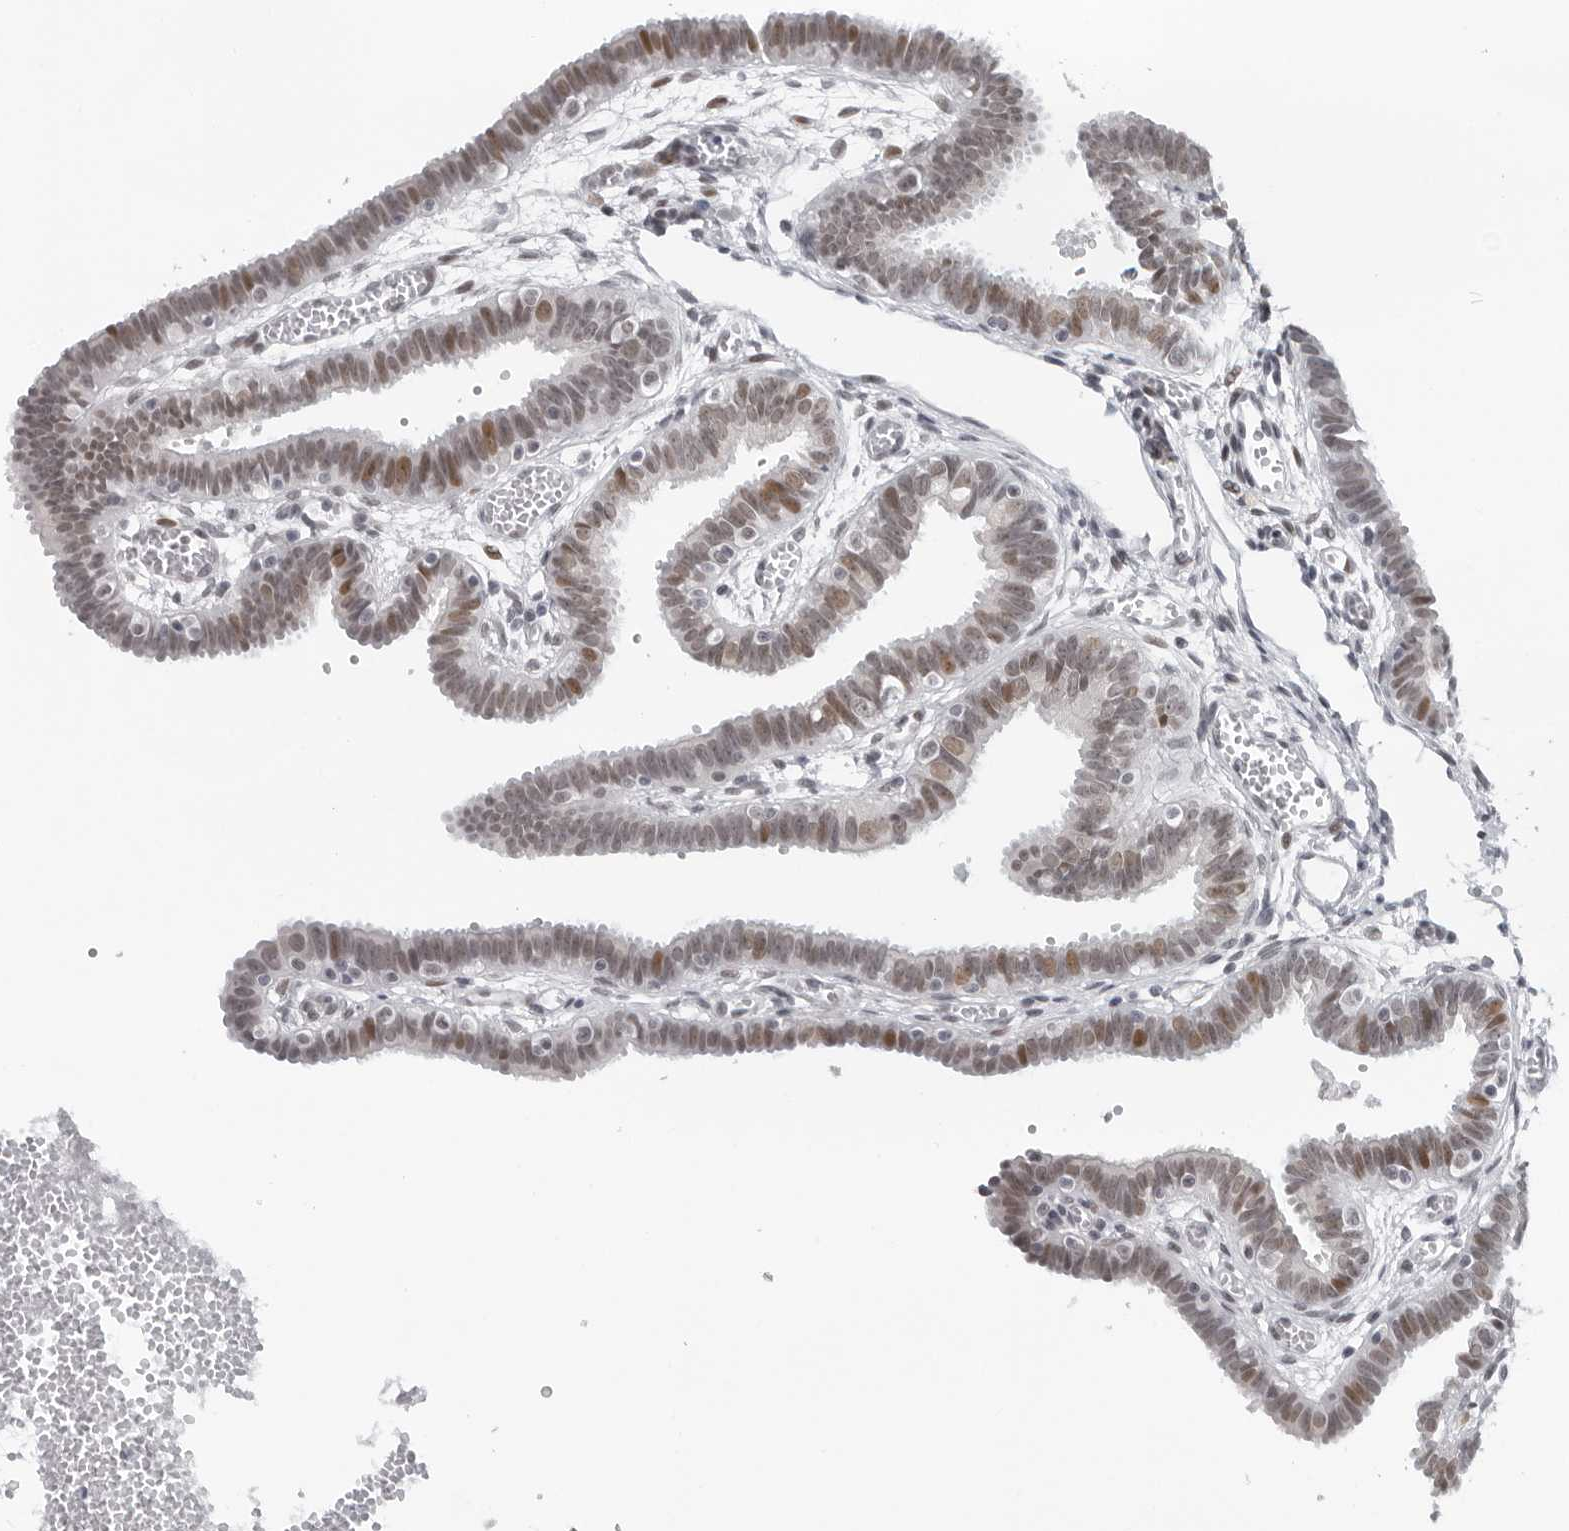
{"staining": {"intensity": "moderate", "quantity": "25%-75%", "location": "nuclear"}, "tissue": "fallopian tube", "cell_type": "Glandular cells", "image_type": "normal", "snomed": [{"axis": "morphology", "description": "Normal tissue, NOS"}, {"axis": "topography", "description": "Fallopian tube"}, {"axis": "topography", "description": "Placenta"}], "caption": "Fallopian tube stained with DAB IHC demonstrates medium levels of moderate nuclear staining in approximately 25%-75% of glandular cells. The staining was performed using DAB (3,3'-diaminobenzidine) to visualize the protein expression in brown, while the nuclei were stained in blue with hematoxylin (Magnification: 20x).", "gene": "PPP1R42", "patient": {"sex": "female", "age": 32}}